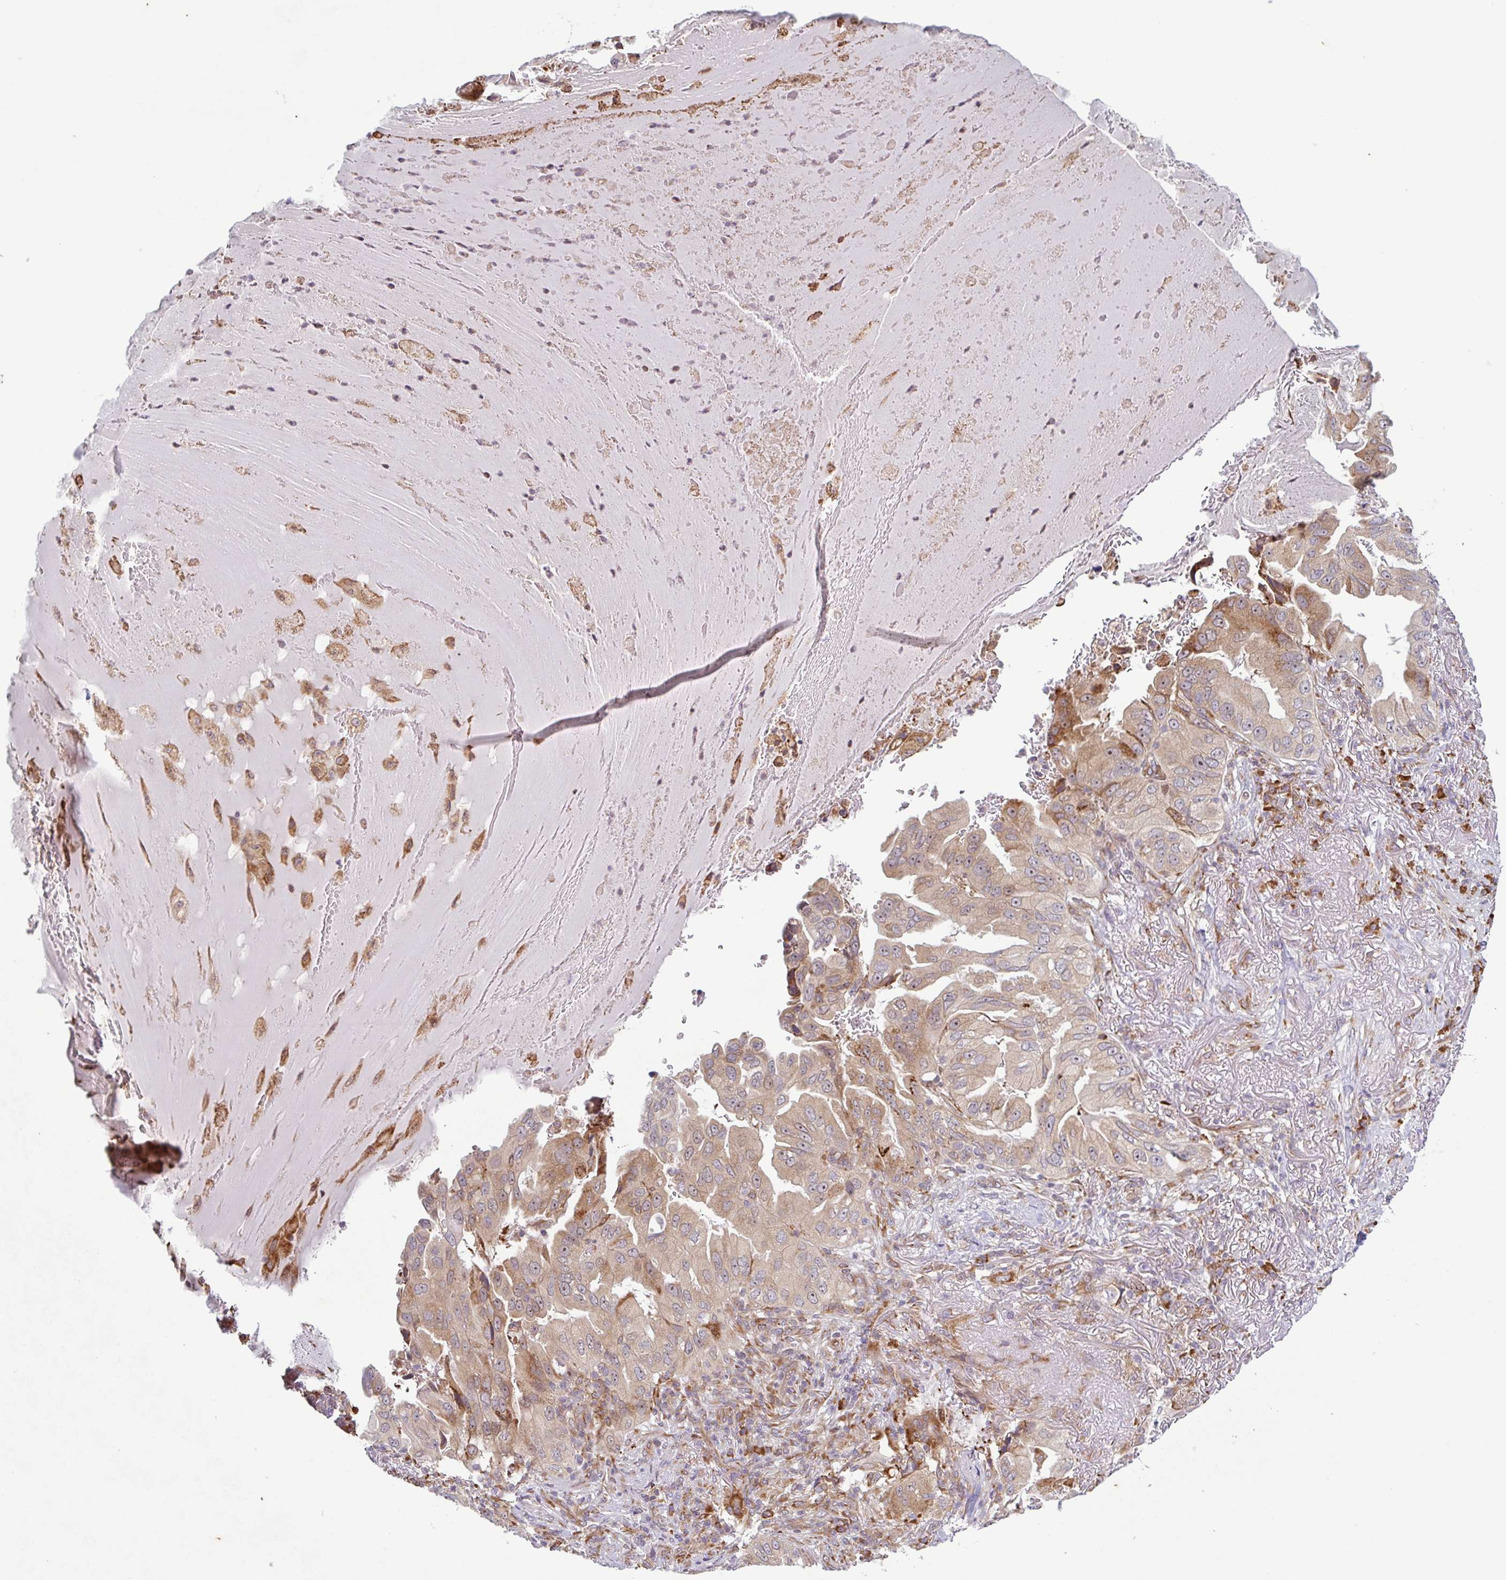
{"staining": {"intensity": "moderate", "quantity": ">75%", "location": "cytoplasmic/membranous"}, "tissue": "lung cancer", "cell_type": "Tumor cells", "image_type": "cancer", "snomed": [{"axis": "morphology", "description": "Adenocarcinoma, NOS"}, {"axis": "topography", "description": "Lung"}], "caption": "IHC staining of lung cancer (adenocarcinoma), which demonstrates medium levels of moderate cytoplasmic/membranous expression in approximately >75% of tumor cells indicating moderate cytoplasmic/membranous protein positivity. The staining was performed using DAB (3,3'-diaminobenzidine) (brown) for protein detection and nuclei were counterstained in hematoxylin (blue).", "gene": "RIT1", "patient": {"sex": "female", "age": 69}}